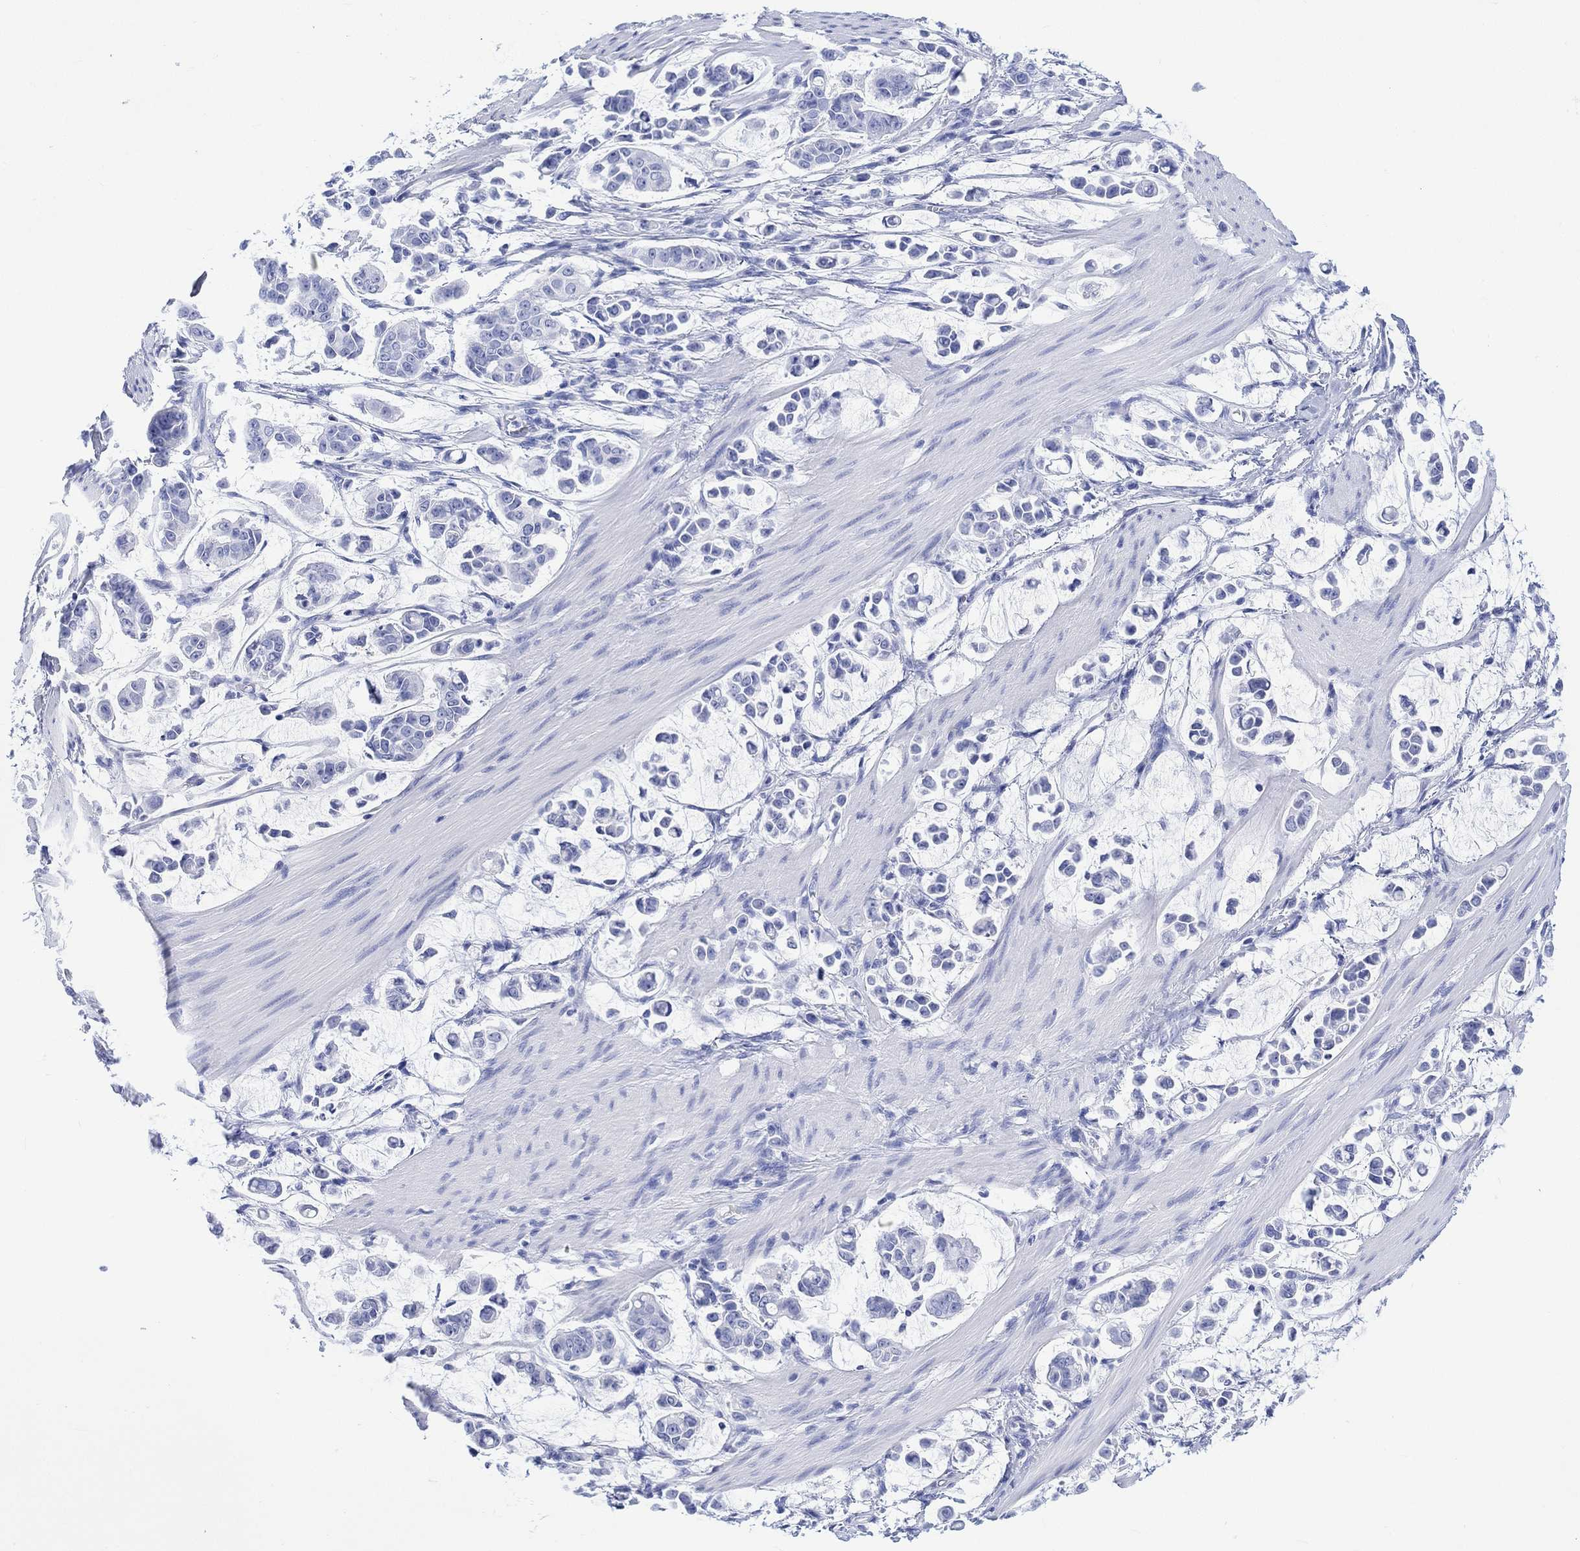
{"staining": {"intensity": "negative", "quantity": "none", "location": "none"}, "tissue": "stomach cancer", "cell_type": "Tumor cells", "image_type": "cancer", "snomed": [{"axis": "morphology", "description": "Adenocarcinoma, NOS"}, {"axis": "topography", "description": "Stomach"}], "caption": "Tumor cells are negative for brown protein staining in stomach cancer.", "gene": "CELF4", "patient": {"sex": "male", "age": 82}}